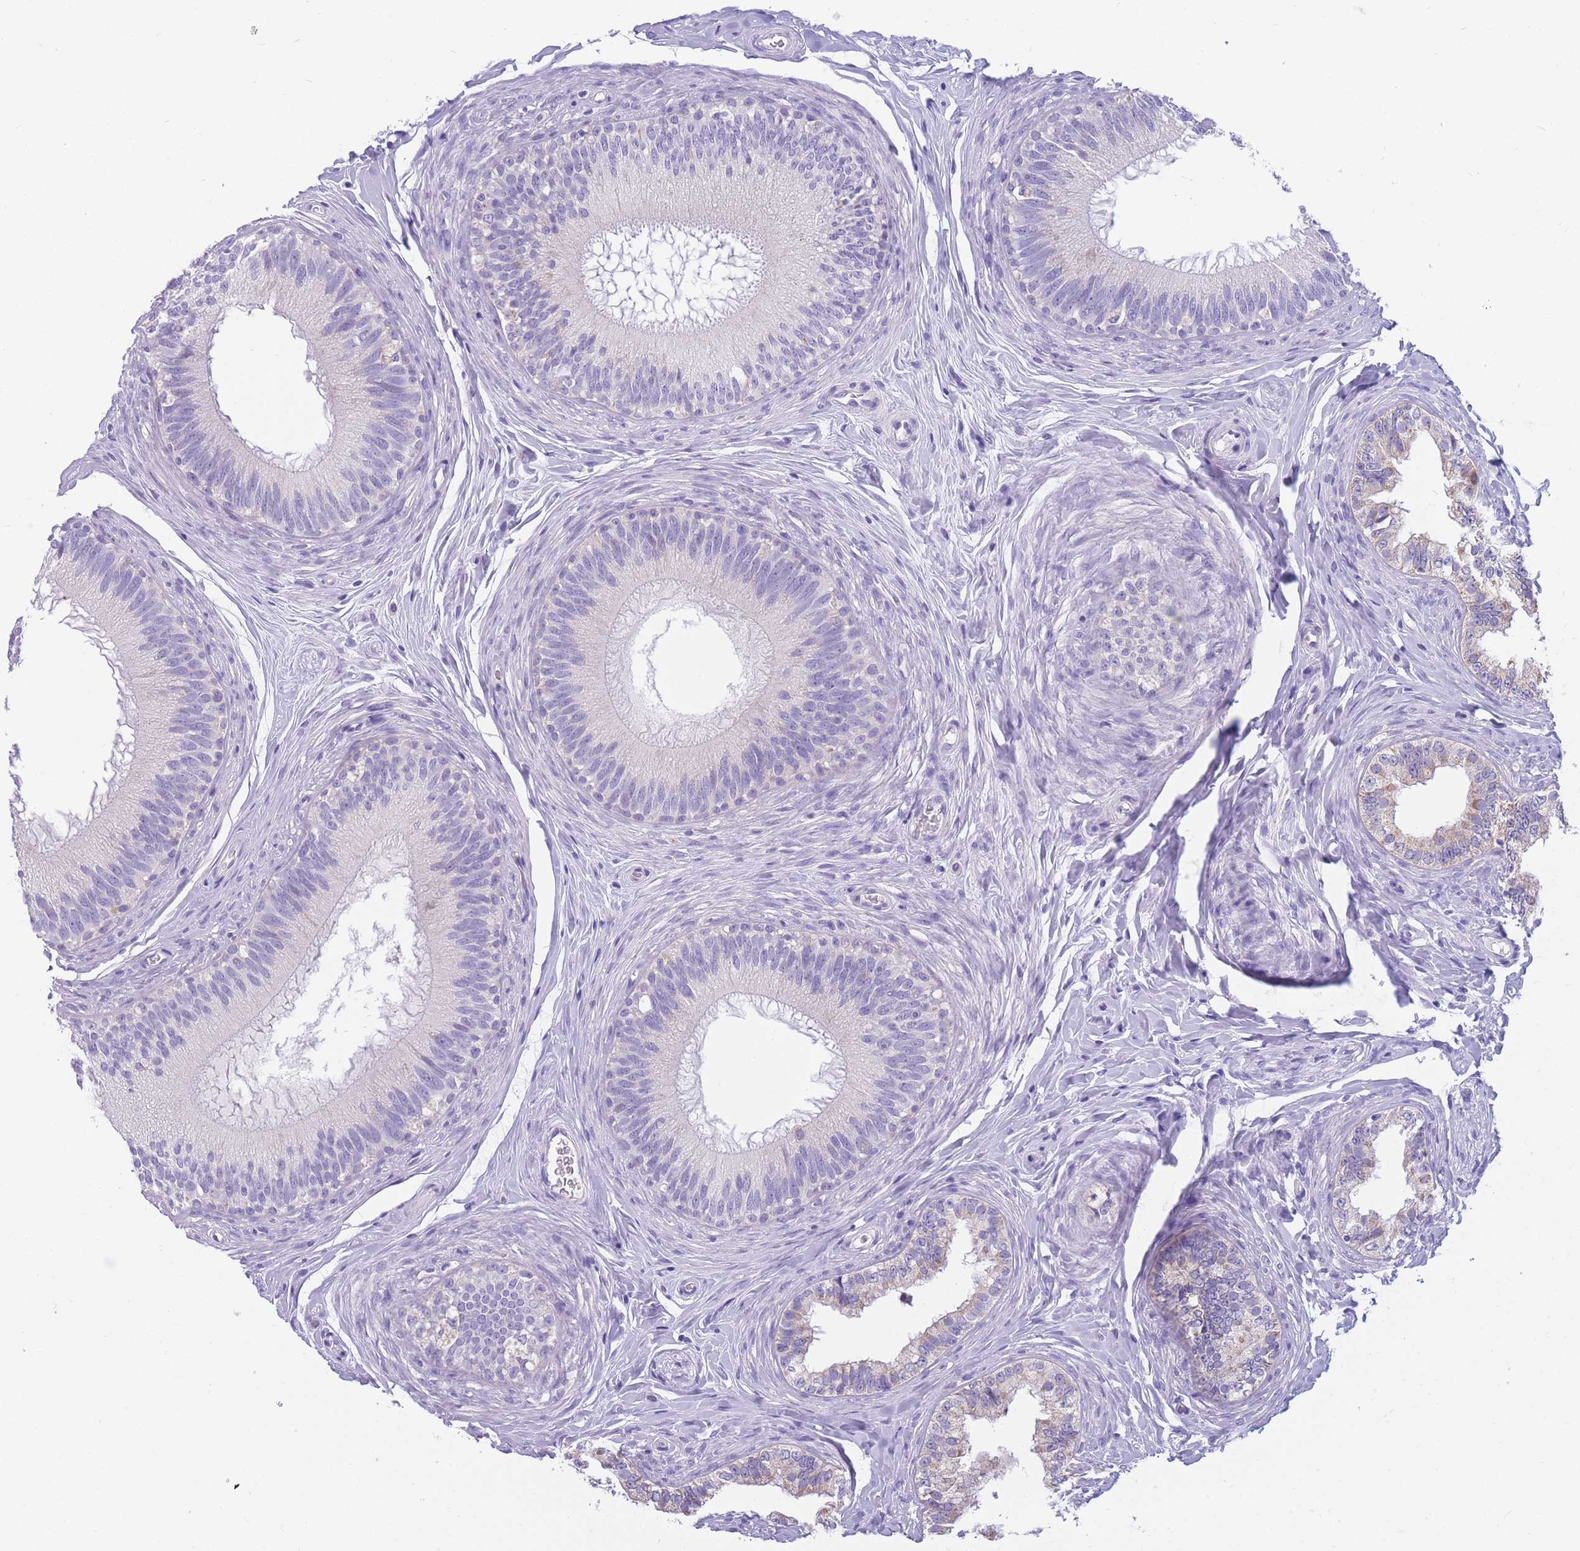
{"staining": {"intensity": "negative", "quantity": "none", "location": "none"}, "tissue": "epididymis", "cell_type": "Glandular cells", "image_type": "normal", "snomed": [{"axis": "morphology", "description": "Normal tissue, NOS"}, {"axis": "topography", "description": "Epididymis"}], "caption": "DAB immunohistochemical staining of benign human epididymis demonstrates no significant staining in glandular cells.", "gene": "DHRS11", "patient": {"sex": "male", "age": 38}}